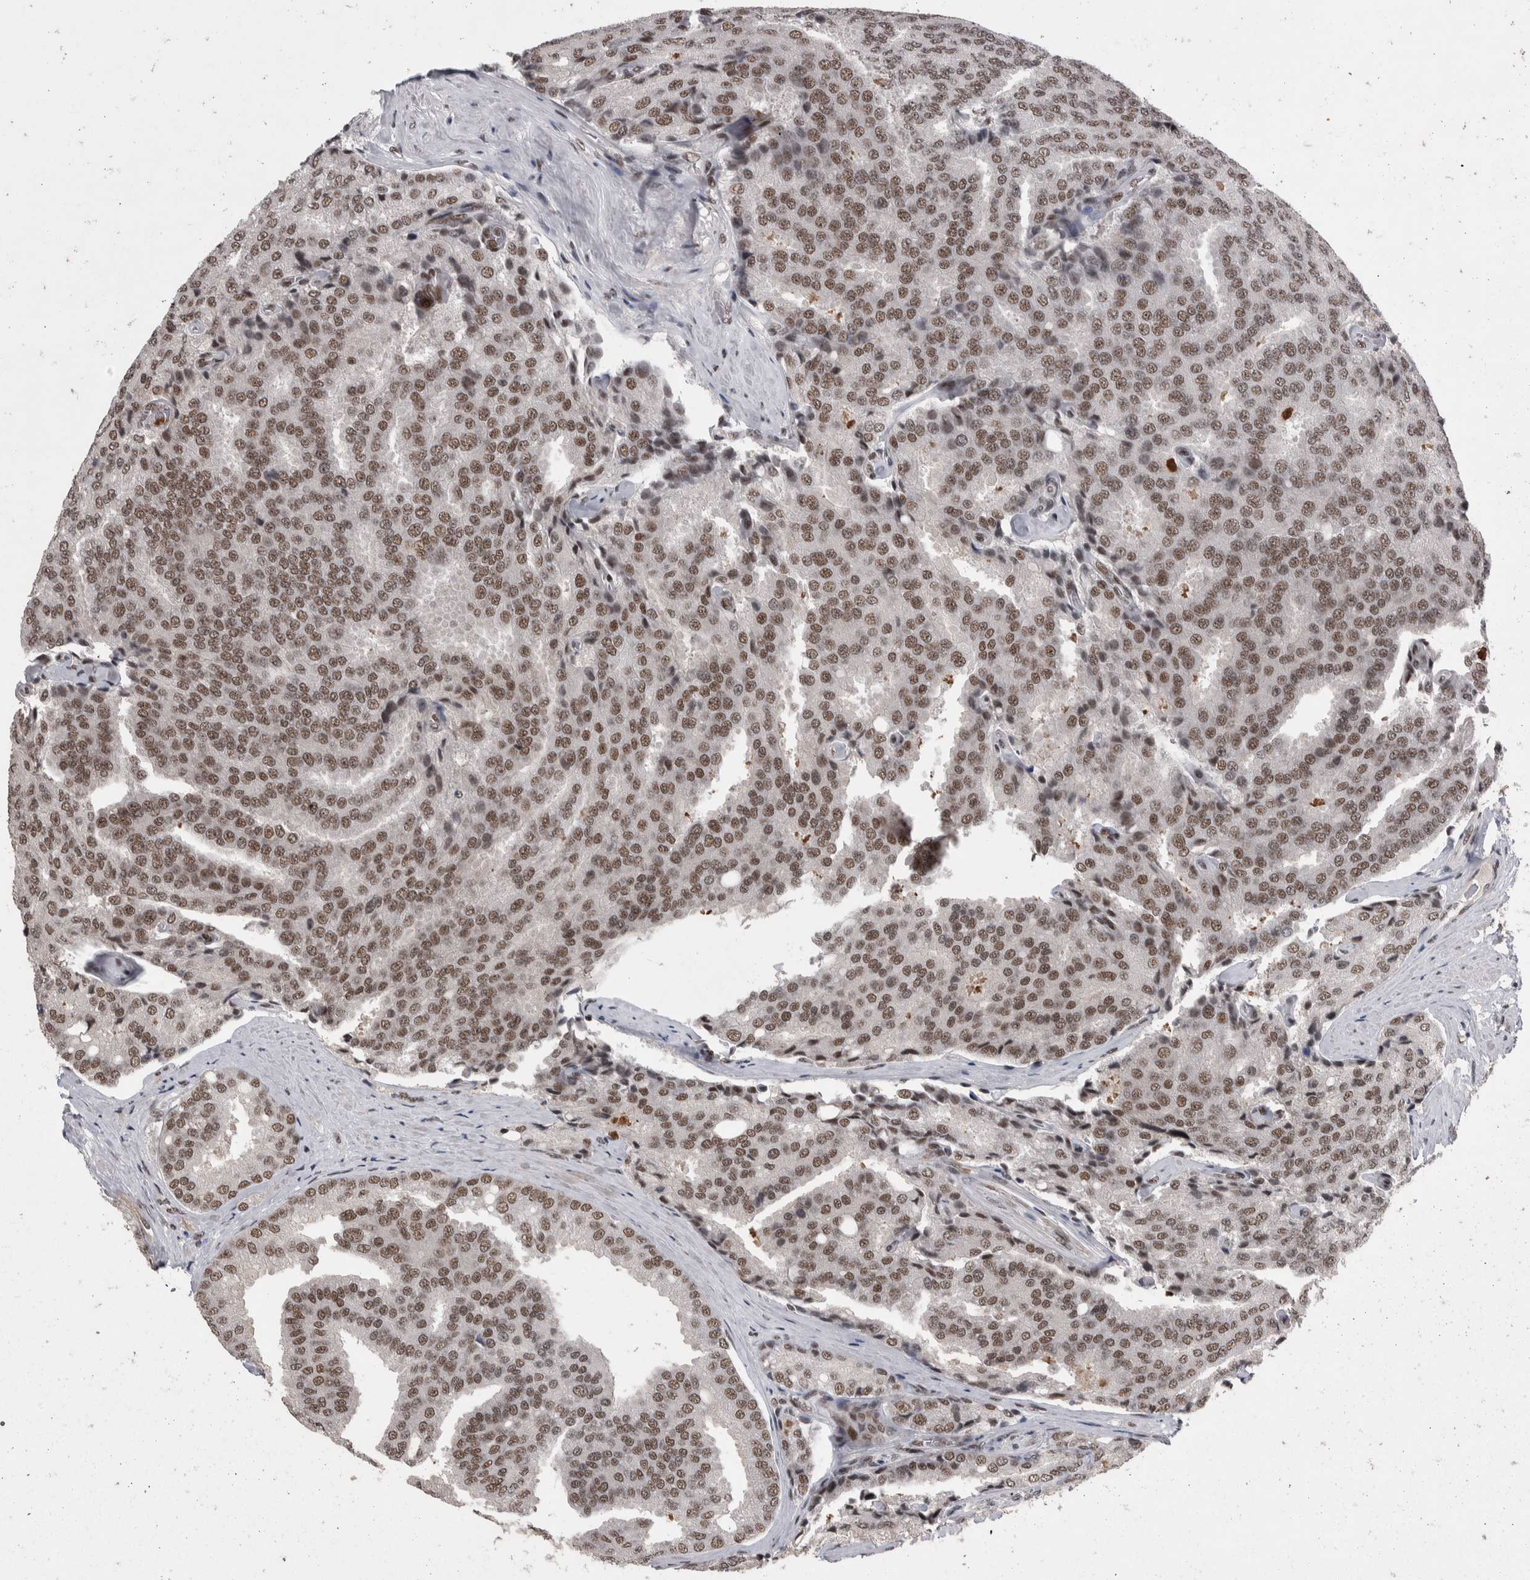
{"staining": {"intensity": "moderate", "quantity": ">75%", "location": "nuclear"}, "tissue": "prostate cancer", "cell_type": "Tumor cells", "image_type": "cancer", "snomed": [{"axis": "morphology", "description": "Adenocarcinoma, High grade"}, {"axis": "topography", "description": "Prostate"}], "caption": "Protein expression by IHC demonstrates moderate nuclear positivity in about >75% of tumor cells in prostate cancer. The protein of interest is shown in brown color, while the nuclei are stained blue.", "gene": "DMTF1", "patient": {"sex": "male", "age": 50}}